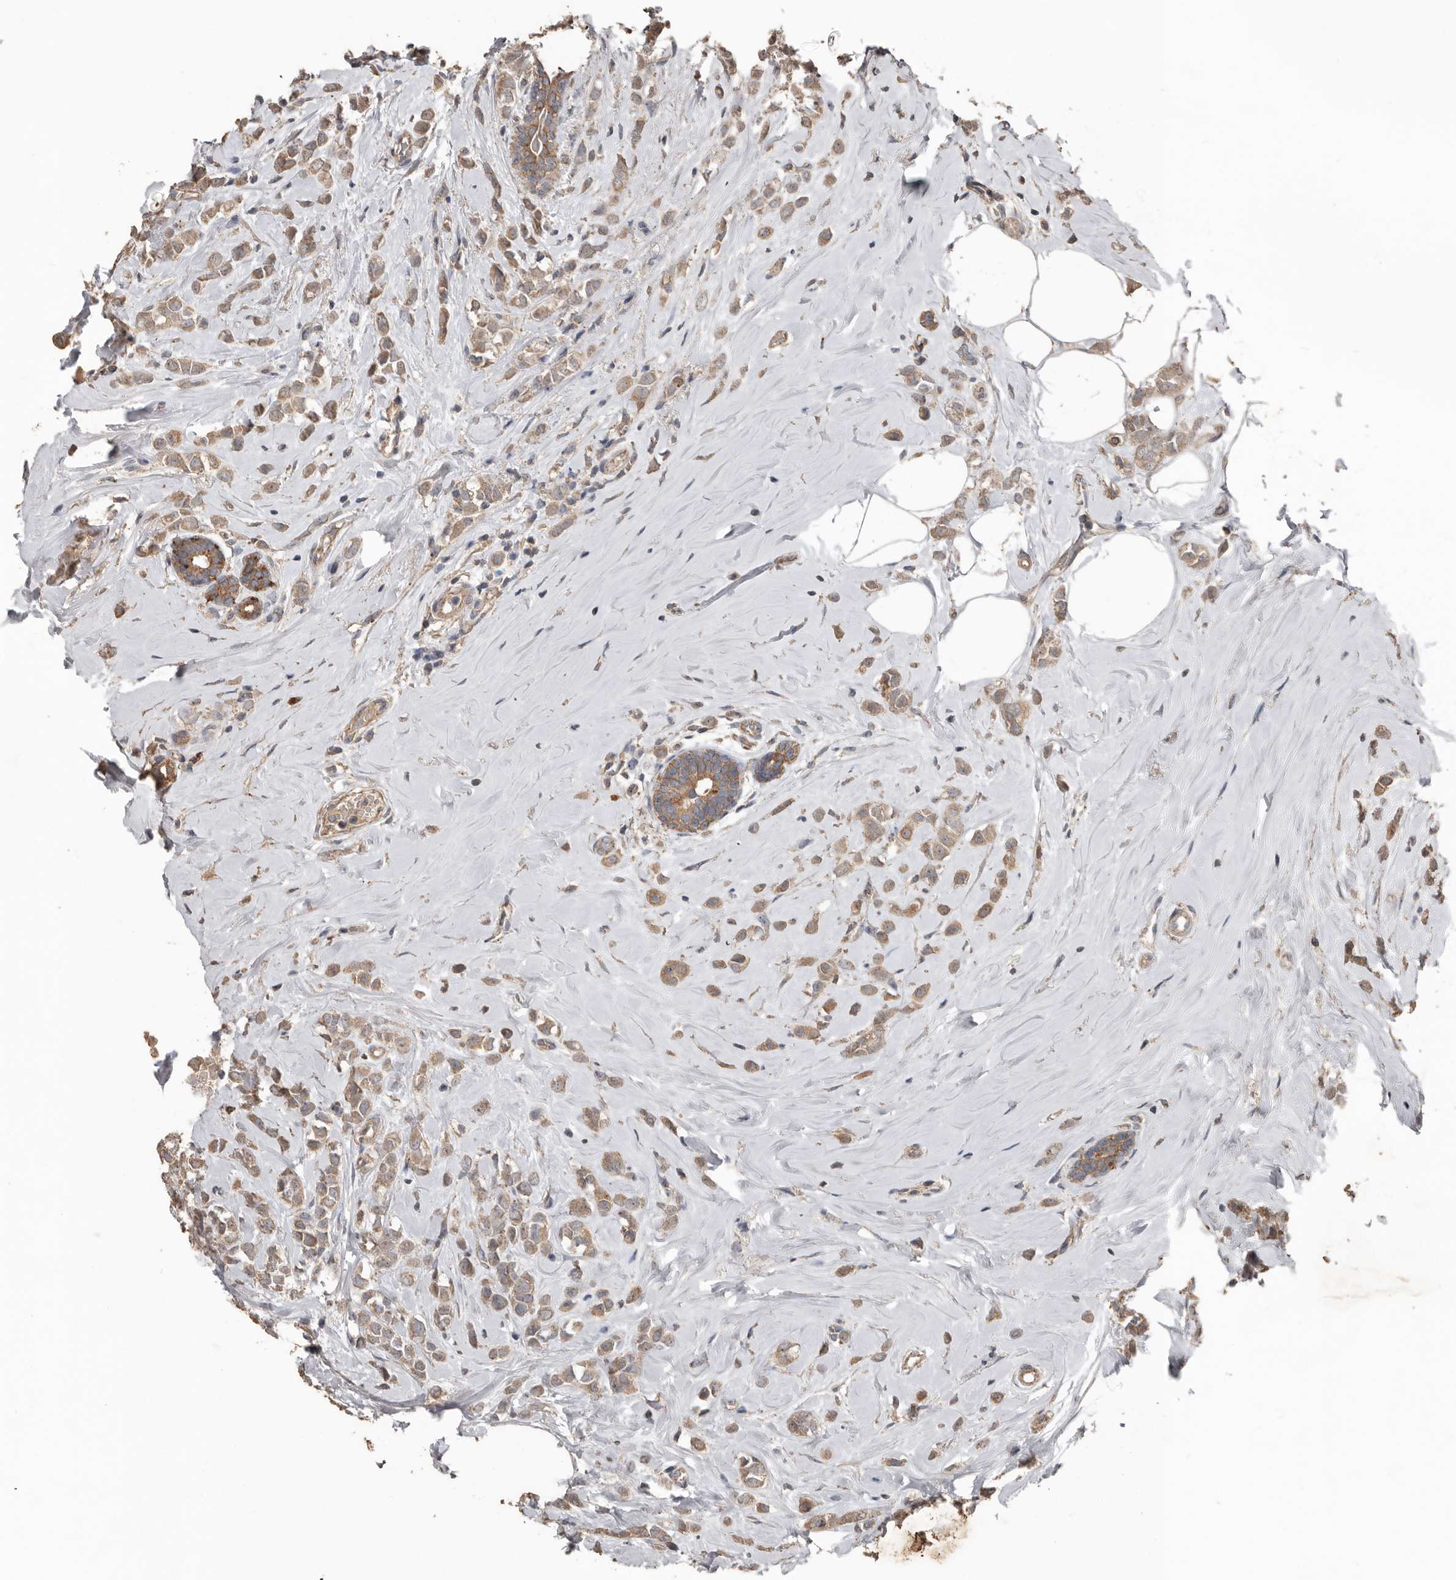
{"staining": {"intensity": "weak", "quantity": ">75%", "location": "cytoplasmic/membranous"}, "tissue": "breast cancer", "cell_type": "Tumor cells", "image_type": "cancer", "snomed": [{"axis": "morphology", "description": "Lobular carcinoma"}, {"axis": "topography", "description": "Breast"}], "caption": "Human lobular carcinoma (breast) stained with a brown dye demonstrates weak cytoplasmic/membranous positive positivity in about >75% of tumor cells.", "gene": "HYAL4", "patient": {"sex": "female", "age": 47}}